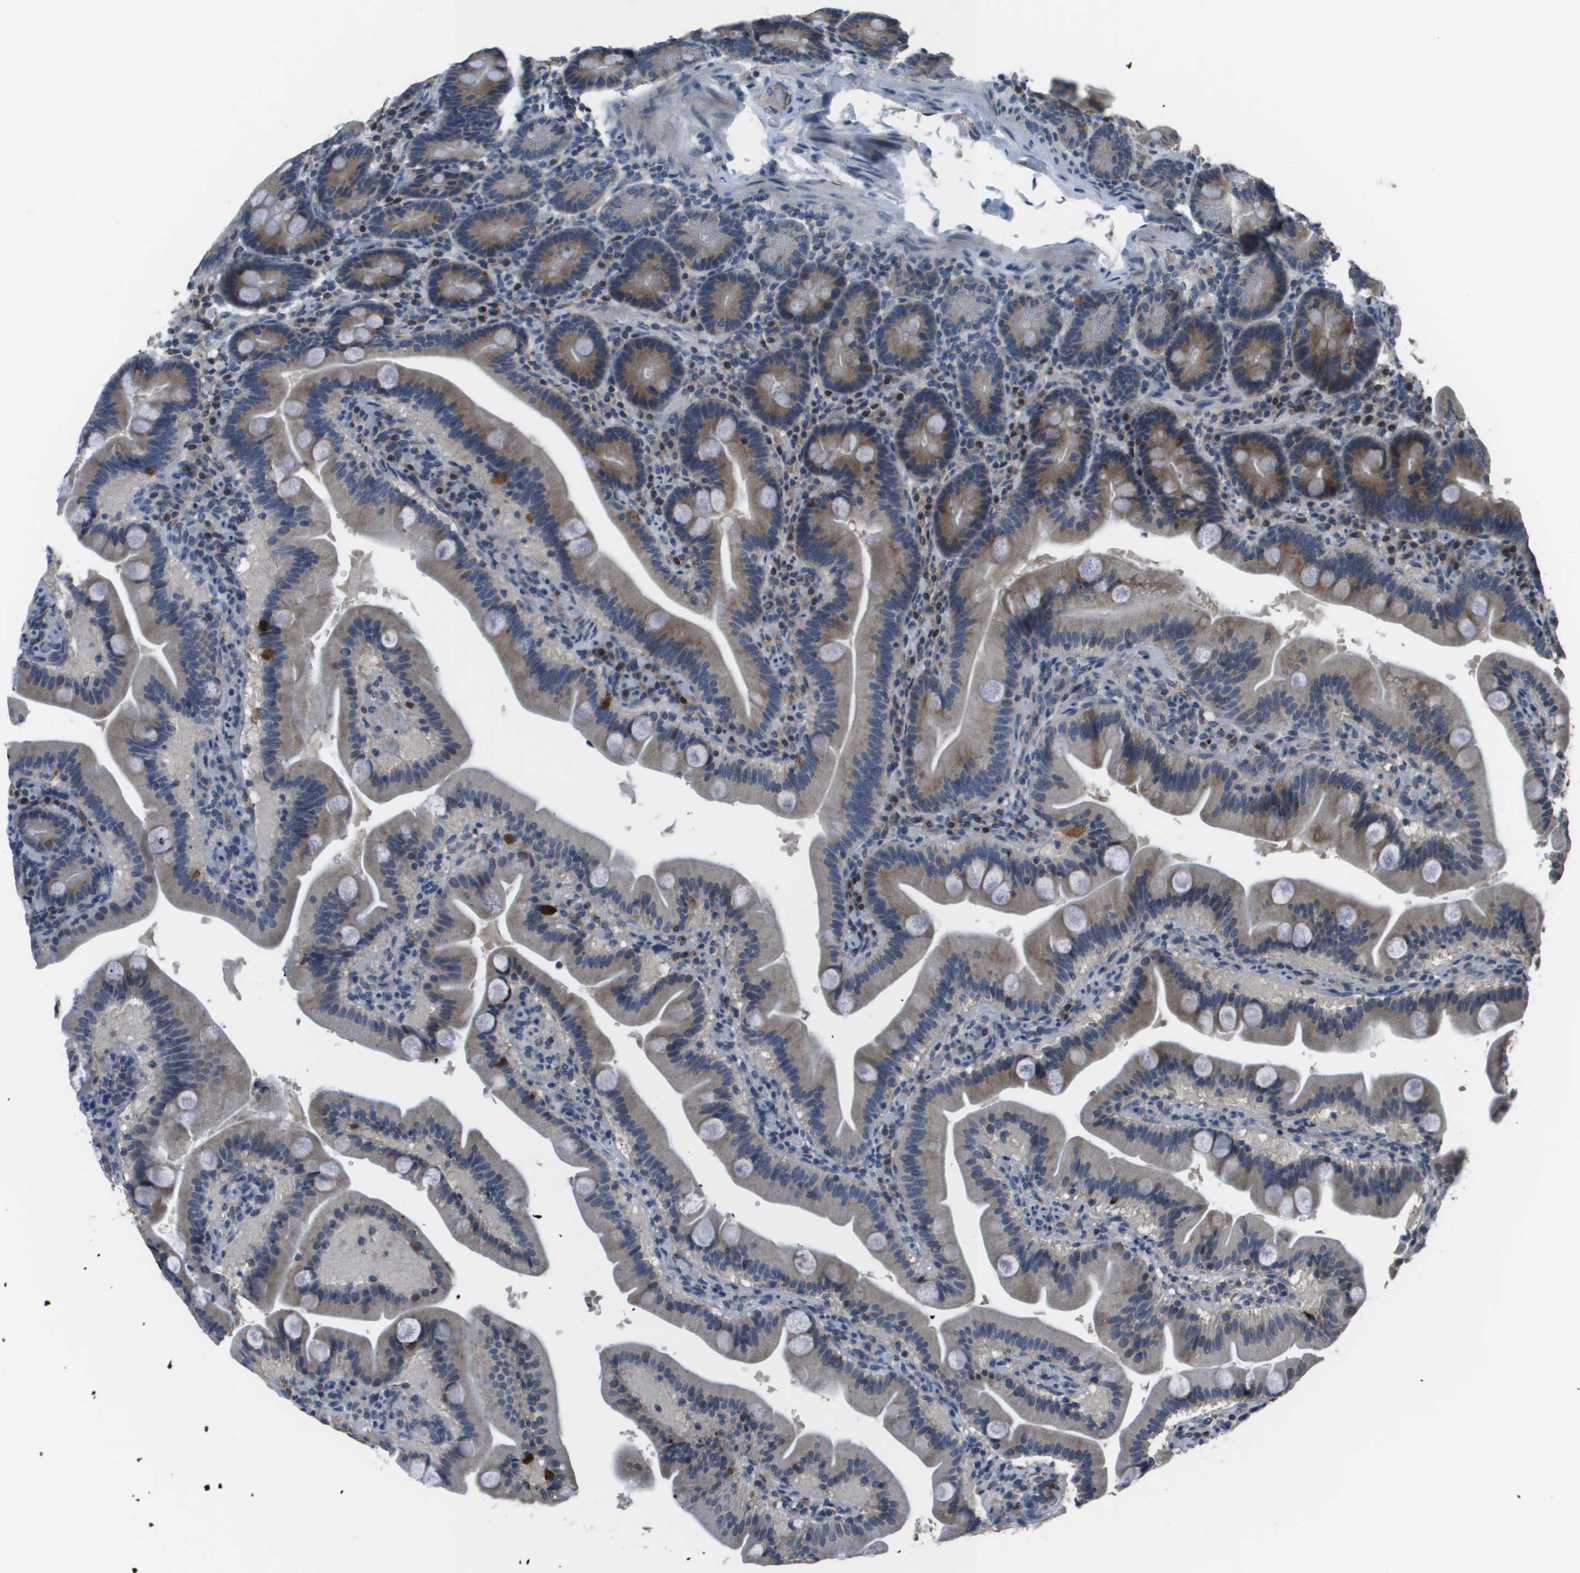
{"staining": {"intensity": "moderate", "quantity": "25%-75%", "location": "cytoplasmic/membranous"}, "tissue": "duodenum", "cell_type": "Glandular cells", "image_type": "normal", "snomed": [{"axis": "morphology", "description": "Normal tissue, NOS"}, {"axis": "topography", "description": "Duodenum"}], "caption": "A histopathology image of duodenum stained for a protein shows moderate cytoplasmic/membranous brown staining in glandular cells. The staining was performed using DAB, with brown indicating positive protein expression. Nuclei are stained blue with hematoxylin.", "gene": "GOSR2", "patient": {"sex": "male", "age": 54}}